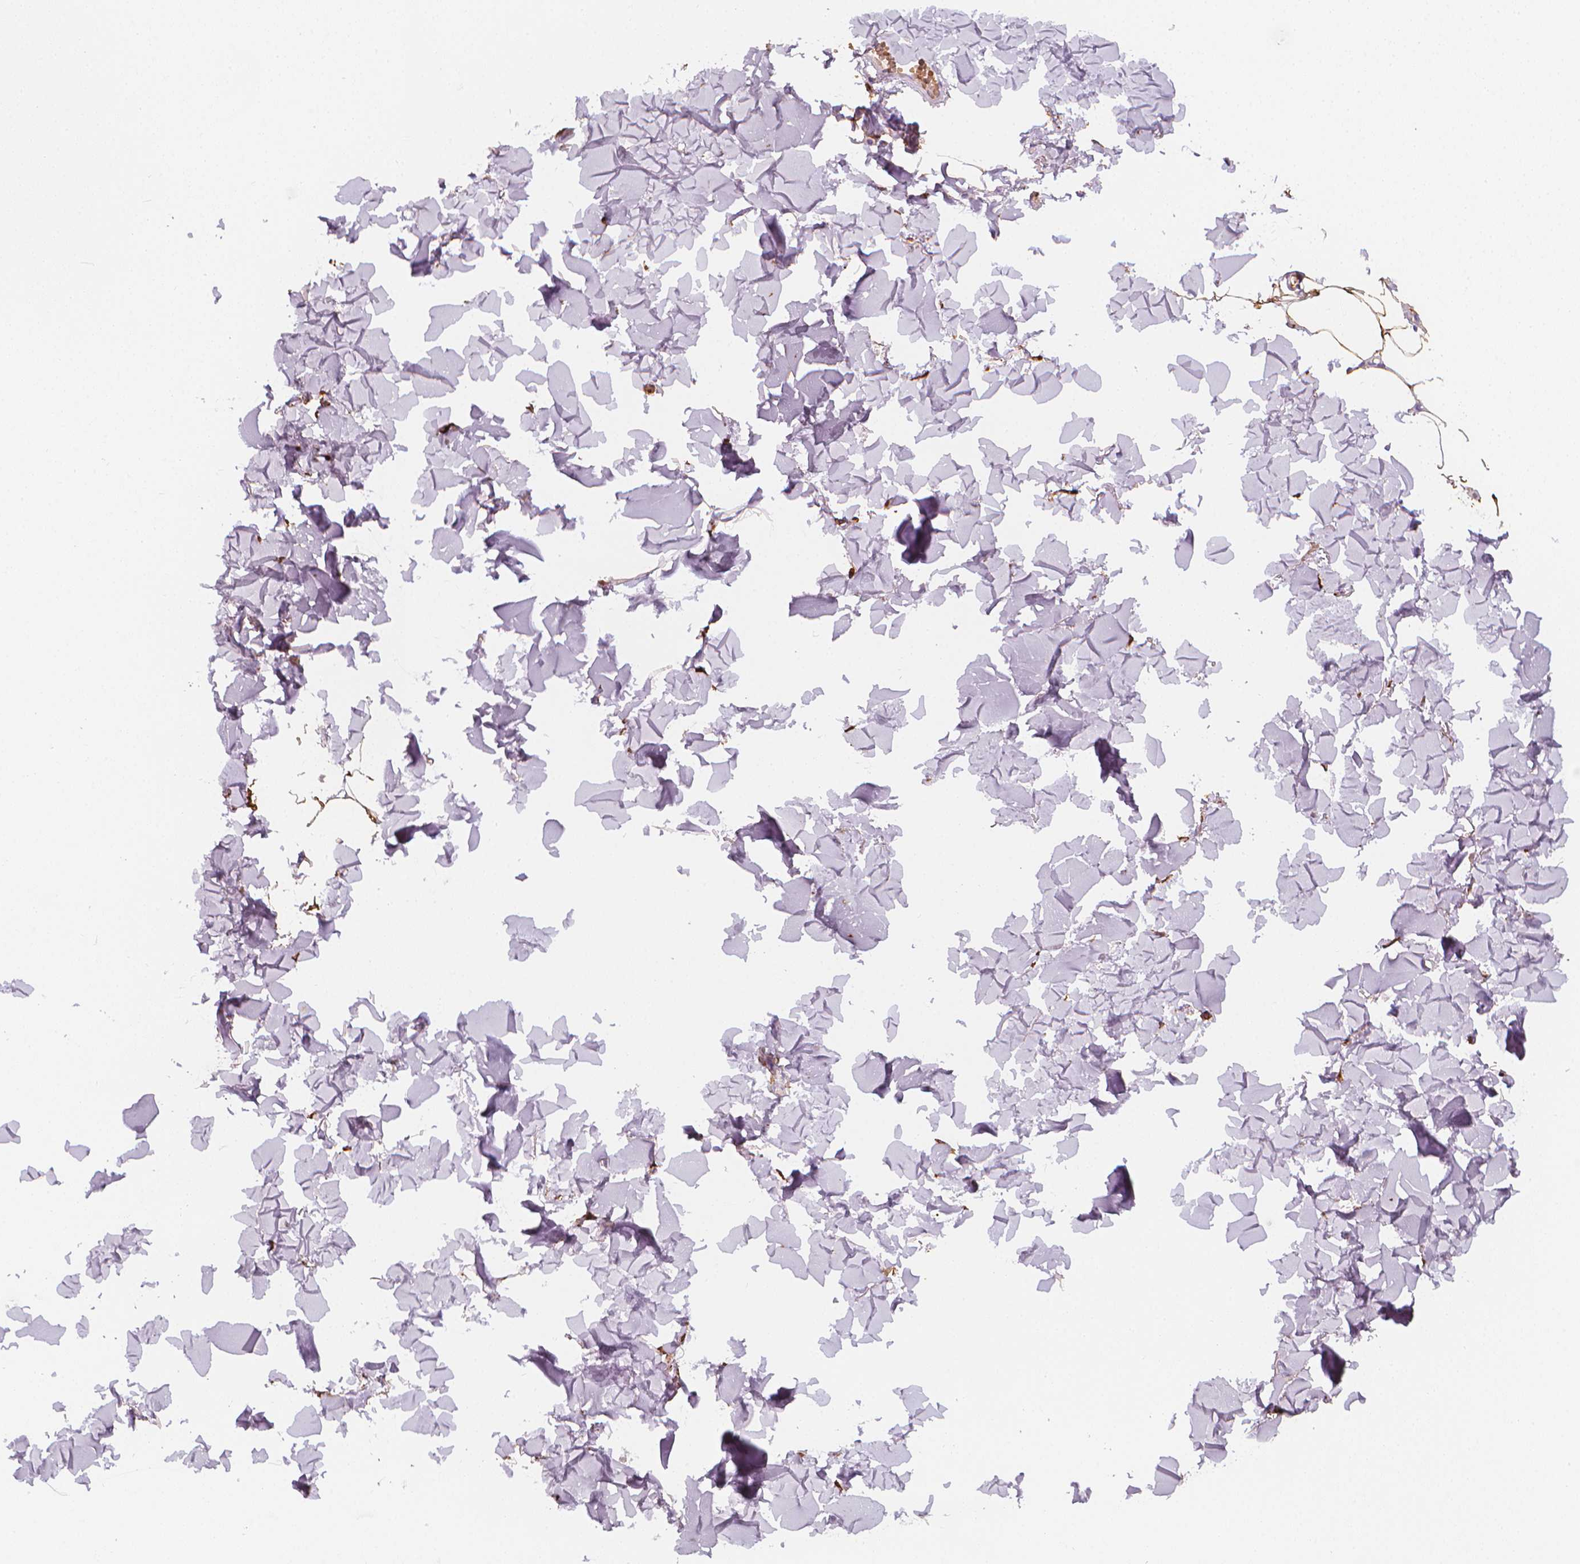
{"staining": {"intensity": "moderate", "quantity": "<25%", "location": "cytoplasmic/membranous"}, "tissue": "adipose tissue", "cell_type": "Adipocytes", "image_type": "normal", "snomed": [{"axis": "morphology", "description": "Normal tissue, NOS"}, {"axis": "topography", "description": "Skin"}, {"axis": "topography", "description": "Peripheral nerve tissue"}], "caption": "An image showing moderate cytoplasmic/membranous staining in approximately <25% of adipocytes in benign adipose tissue, as visualized by brown immunohistochemical staining.", "gene": "CES1", "patient": {"sex": "female", "age": 45}}